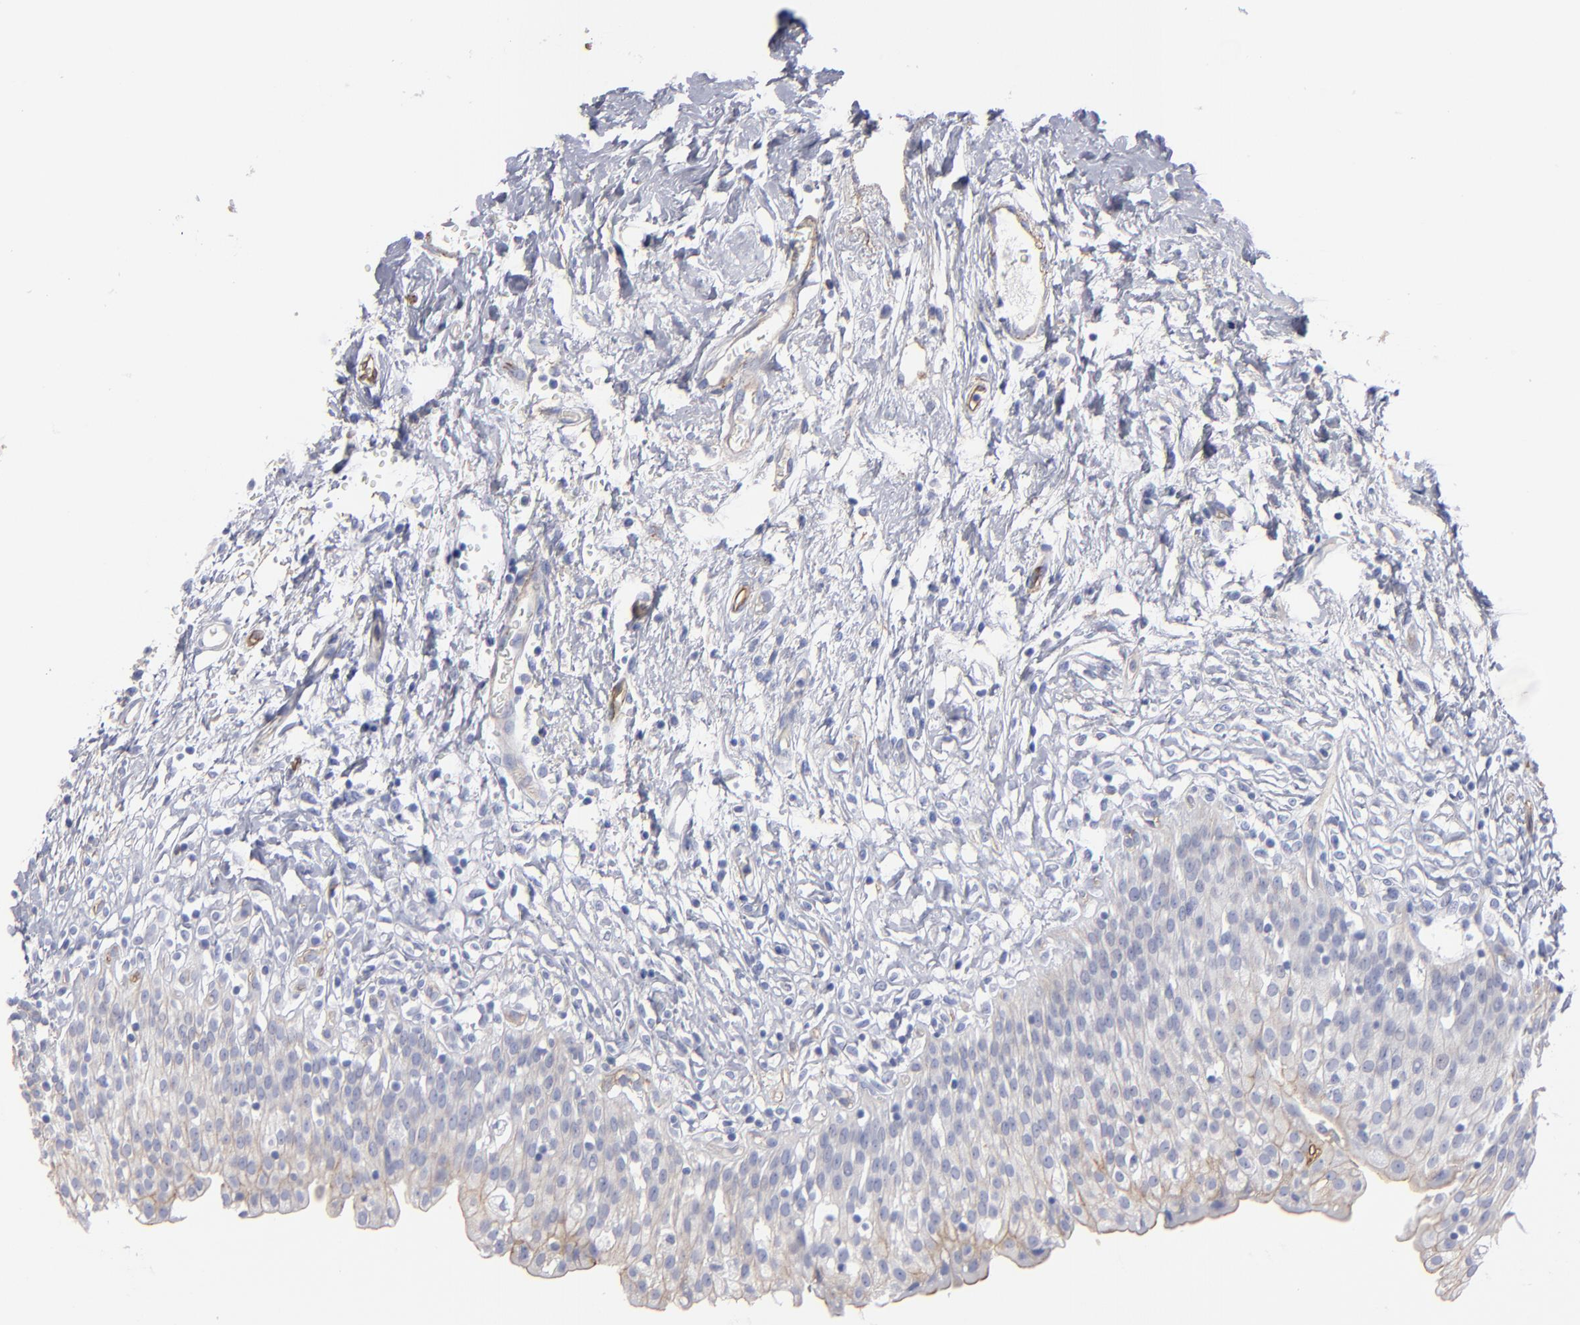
{"staining": {"intensity": "weak", "quantity": "<25%", "location": "cytoplasmic/membranous"}, "tissue": "urinary bladder", "cell_type": "Urothelial cells", "image_type": "normal", "snomed": [{"axis": "morphology", "description": "Normal tissue, NOS"}, {"axis": "topography", "description": "Urinary bladder"}], "caption": "Urinary bladder stained for a protein using immunohistochemistry (IHC) shows no staining urothelial cells.", "gene": "TM4SF1", "patient": {"sex": "female", "age": 80}}